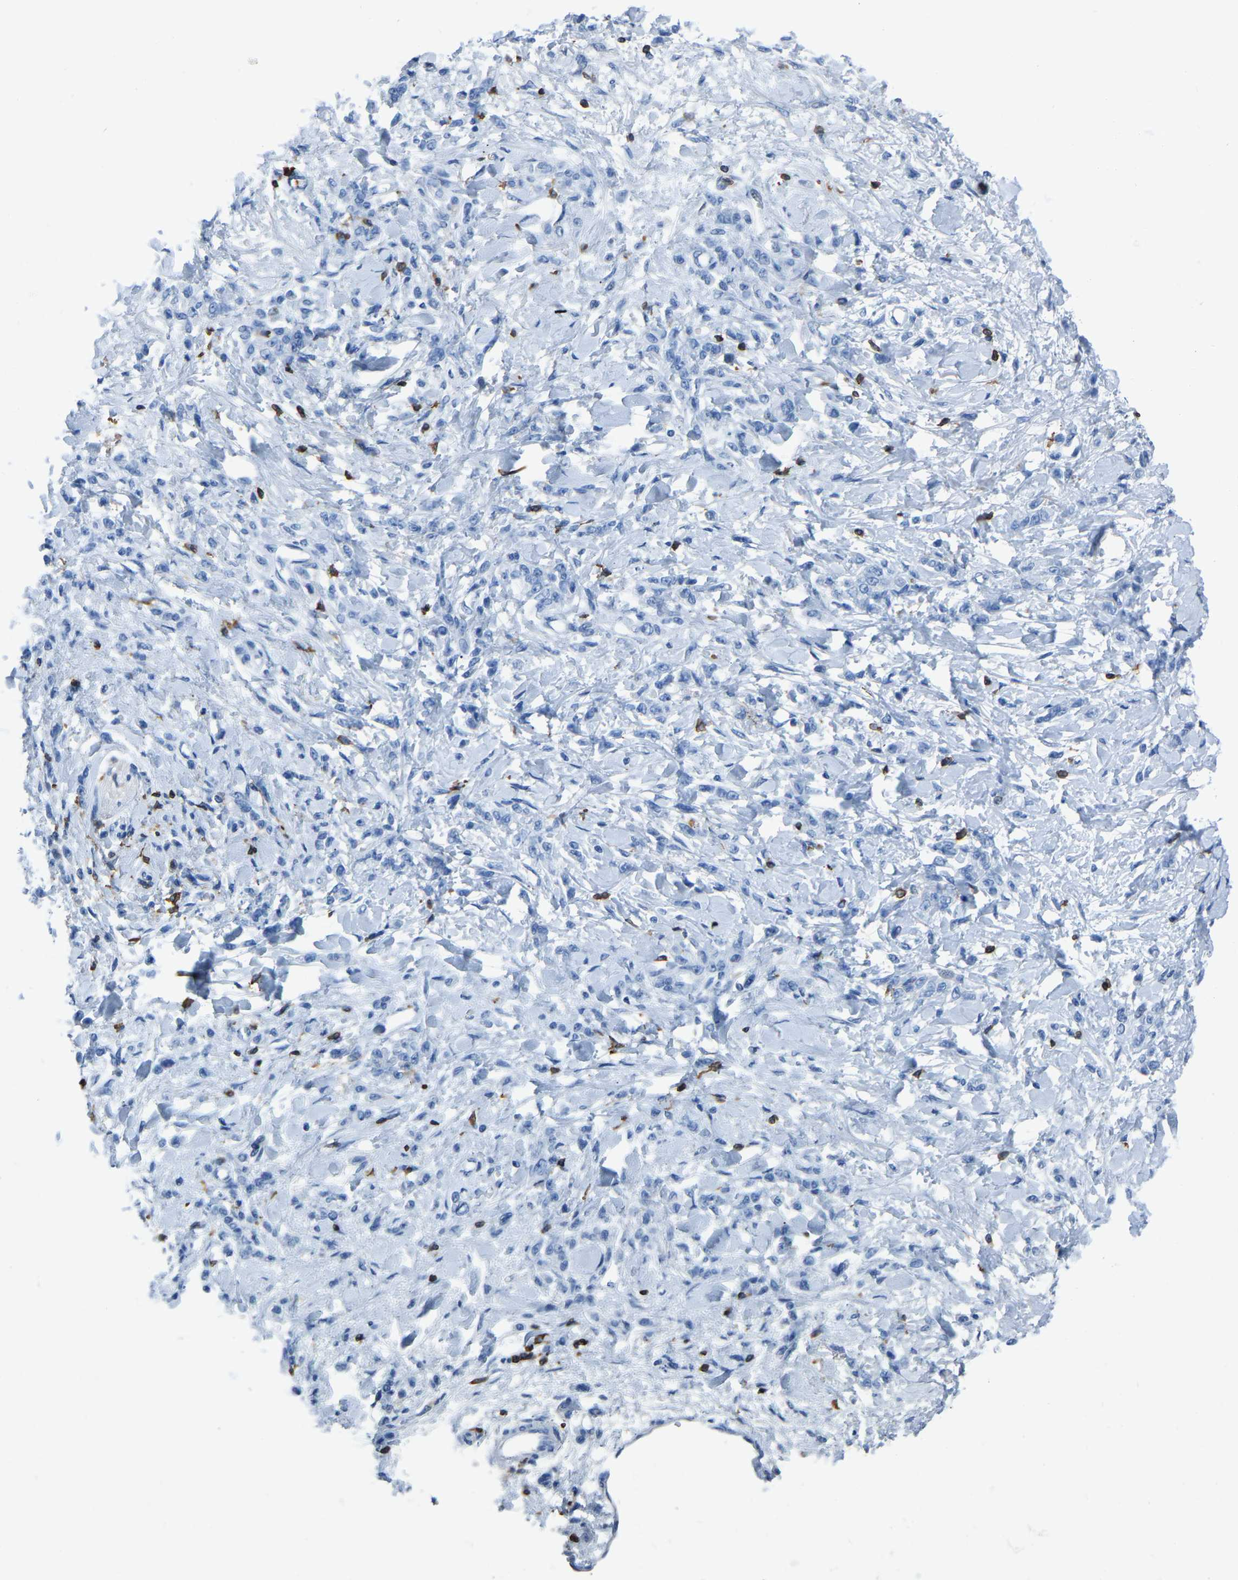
{"staining": {"intensity": "negative", "quantity": "none", "location": "none"}, "tissue": "stomach cancer", "cell_type": "Tumor cells", "image_type": "cancer", "snomed": [{"axis": "morphology", "description": "Normal tissue, NOS"}, {"axis": "morphology", "description": "Adenocarcinoma, NOS"}, {"axis": "topography", "description": "Stomach"}], "caption": "Protein analysis of stomach cancer (adenocarcinoma) reveals no significant positivity in tumor cells.", "gene": "LSP1", "patient": {"sex": "male", "age": 82}}